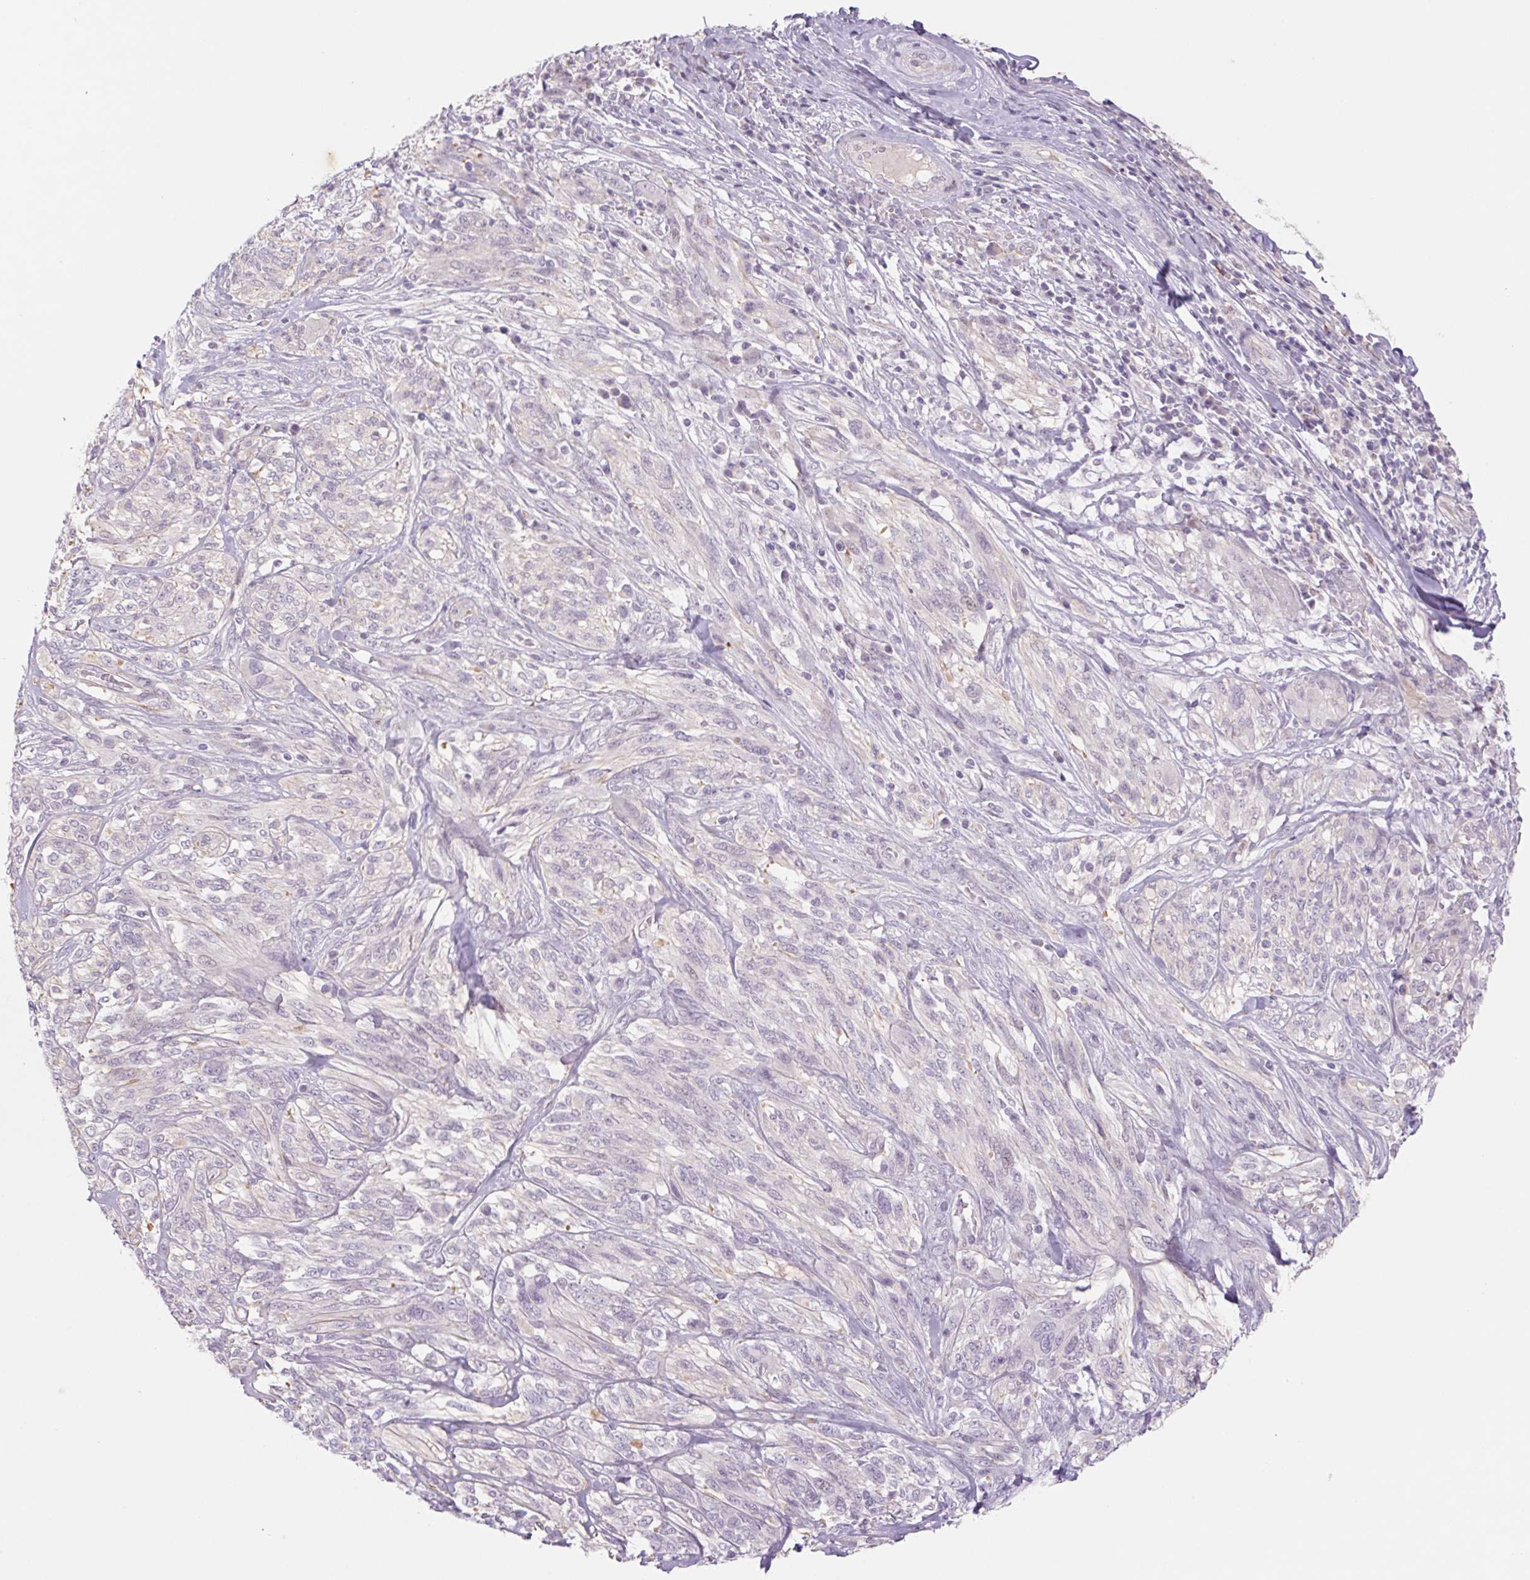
{"staining": {"intensity": "negative", "quantity": "none", "location": "none"}, "tissue": "melanoma", "cell_type": "Tumor cells", "image_type": "cancer", "snomed": [{"axis": "morphology", "description": "Malignant melanoma, NOS"}, {"axis": "topography", "description": "Skin"}], "caption": "High power microscopy photomicrograph of an immunohistochemistry photomicrograph of melanoma, revealing no significant expression in tumor cells. (DAB immunohistochemistry (IHC) with hematoxylin counter stain).", "gene": "KRT1", "patient": {"sex": "female", "age": 91}}